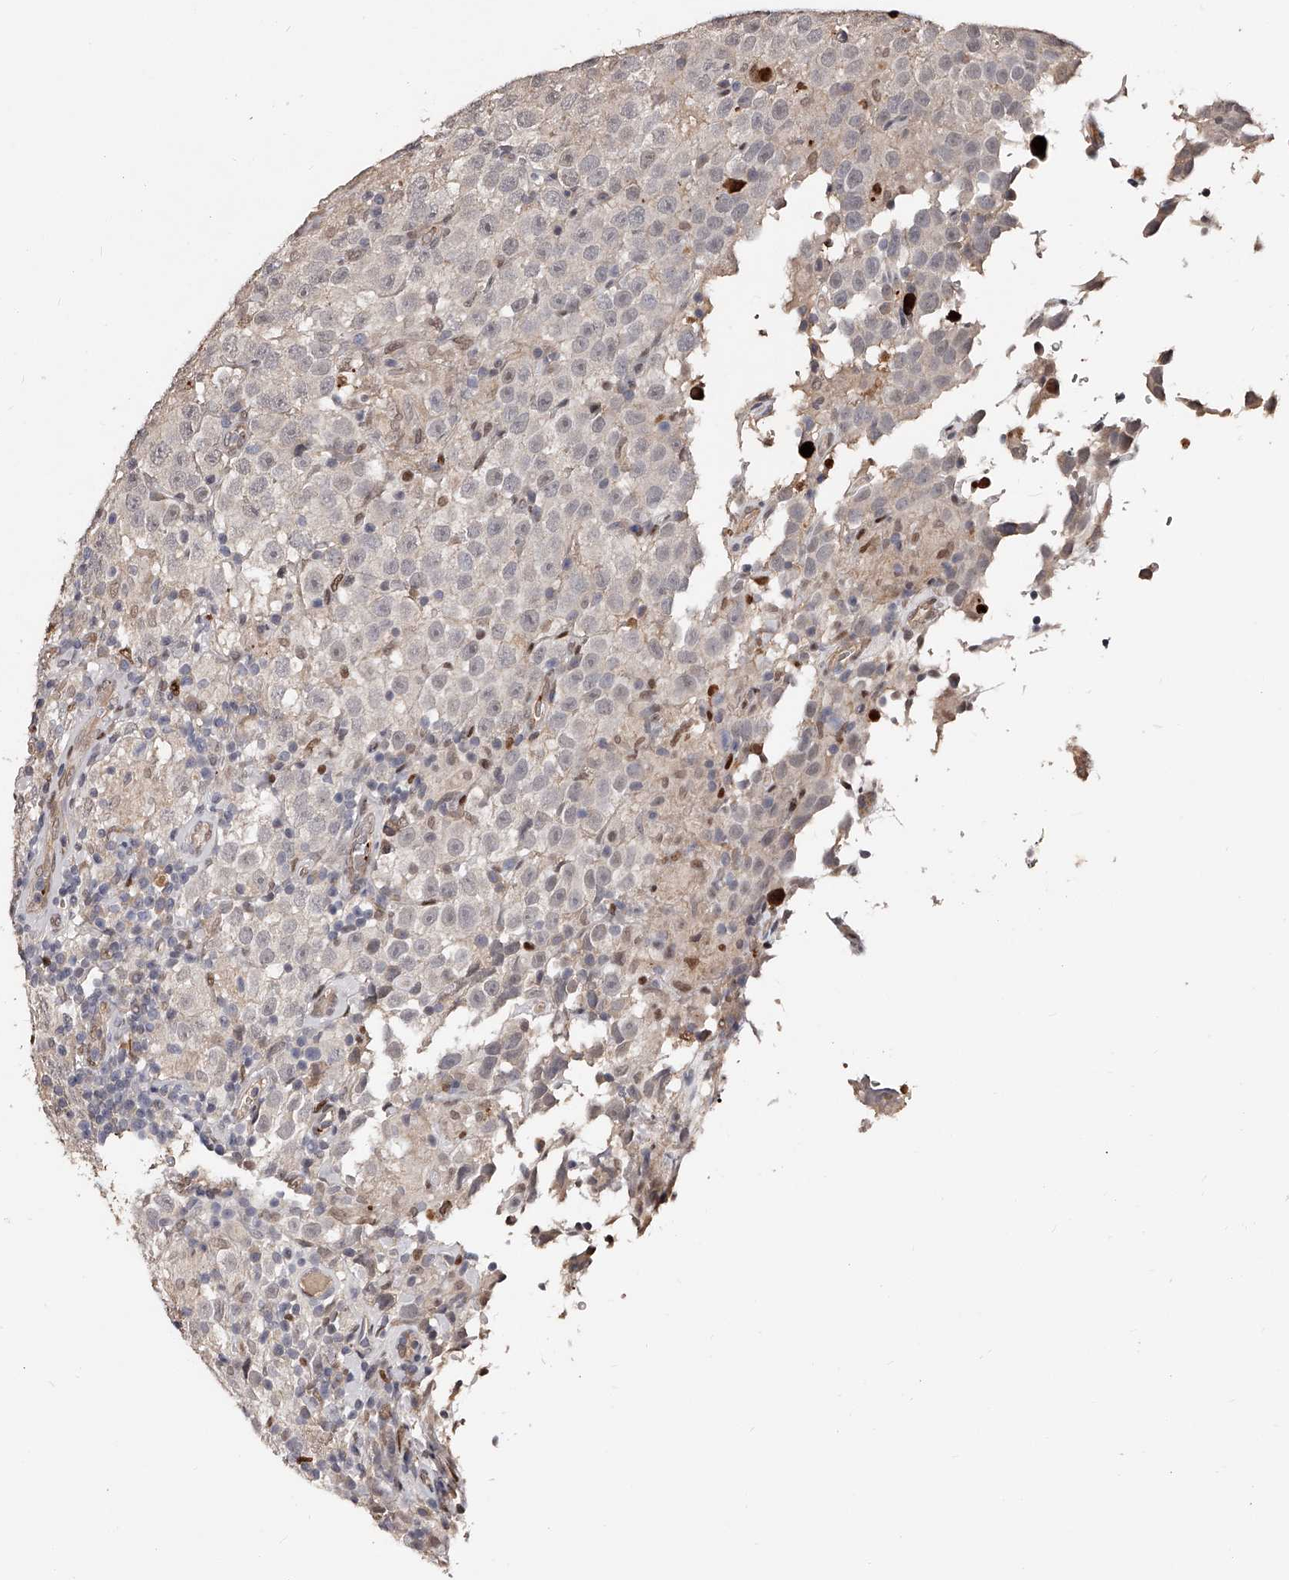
{"staining": {"intensity": "negative", "quantity": "none", "location": "none"}, "tissue": "testis cancer", "cell_type": "Tumor cells", "image_type": "cancer", "snomed": [{"axis": "morphology", "description": "Seminoma, NOS"}, {"axis": "topography", "description": "Testis"}], "caption": "DAB (3,3'-diaminobenzidine) immunohistochemical staining of testis seminoma exhibits no significant positivity in tumor cells.", "gene": "URGCP", "patient": {"sex": "male", "age": 41}}